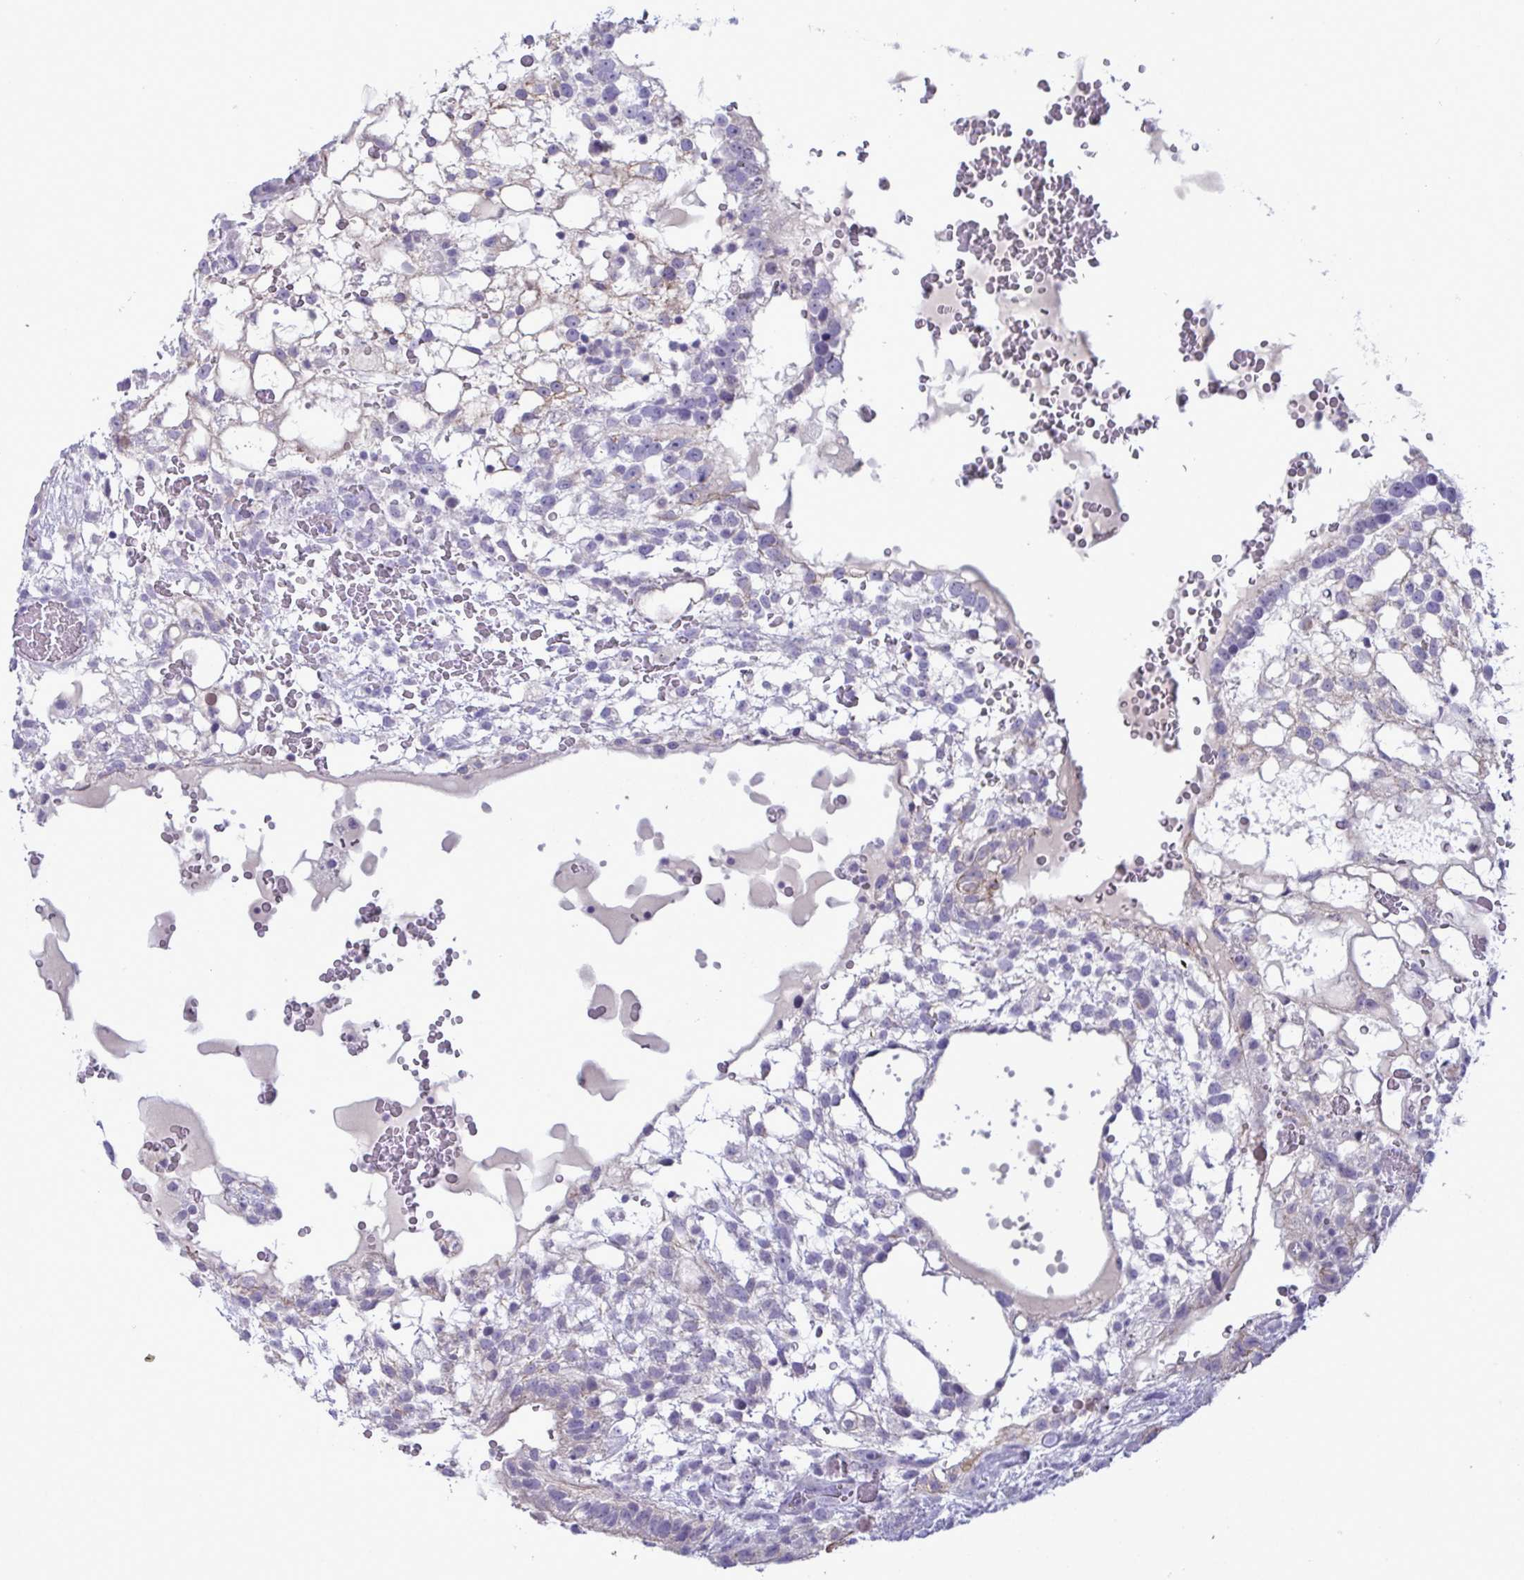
{"staining": {"intensity": "moderate", "quantity": "<25%", "location": "cytoplasmic/membranous"}, "tissue": "testis cancer", "cell_type": "Tumor cells", "image_type": "cancer", "snomed": [{"axis": "morphology", "description": "Normal tissue, NOS"}, {"axis": "morphology", "description": "Carcinoma, Embryonal, NOS"}, {"axis": "topography", "description": "Testis"}], "caption": "Approximately <25% of tumor cells in human embryonal carcinoma (testis) display moderate cytoplasmic/membranous protein staining as visualized by brown immunohistochemical staining.", "gene": "TENT5D", "patient": {"sex": "male", "age": 32}}